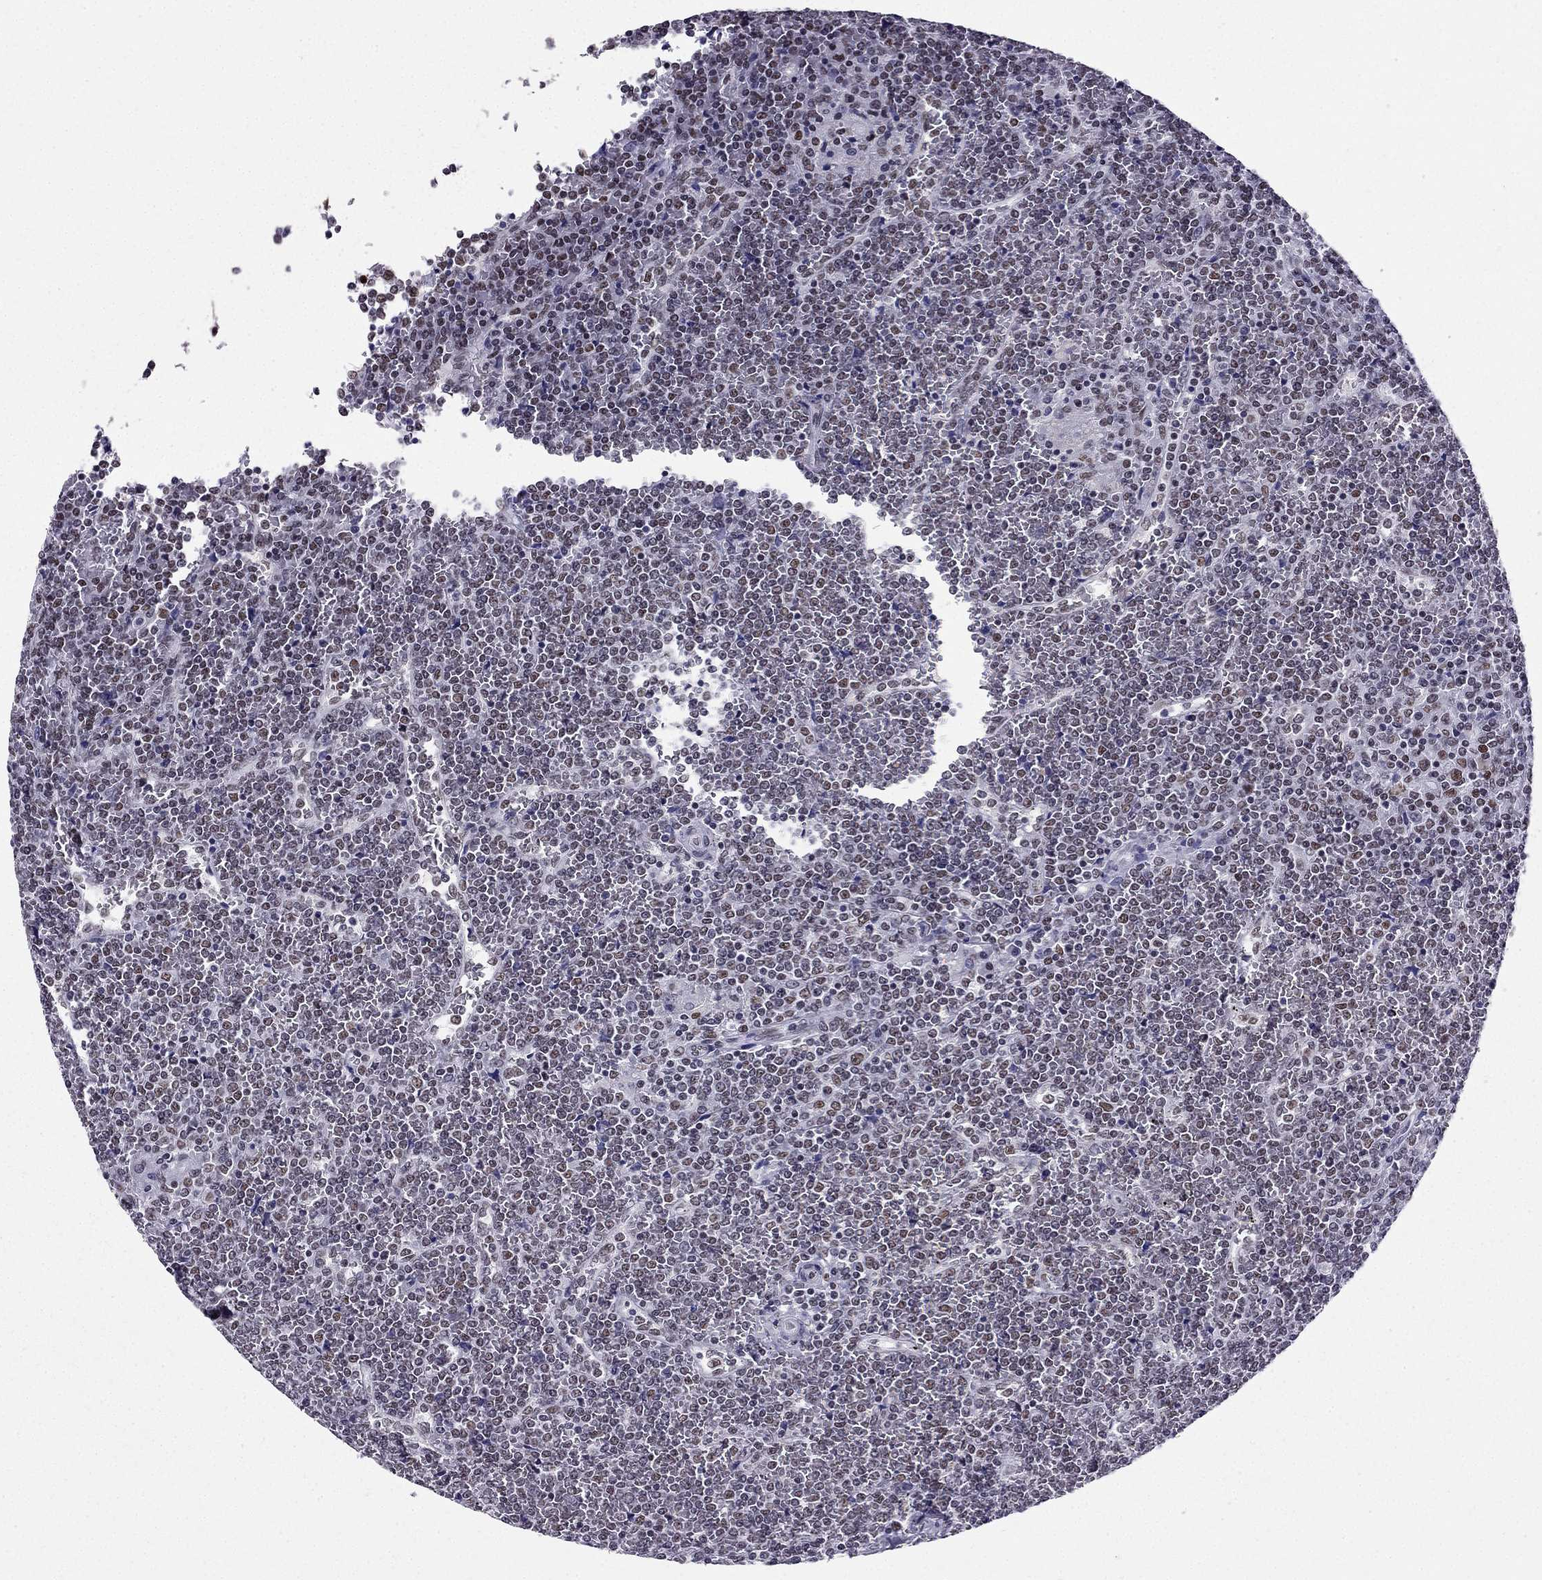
{"staining": {"intensity": "negative", "quantity": "none", "location": "none"}, "tissue": "lymphoma", "cell_type": "Tumor cells", "image_type": "cancer", "snomed": [{"axis": "morphology", "description": "Malignant lymphoma, non-Hodgkin's type, Low grade"}, {"axis": "topography", "description": "Spleen"}], "caption": "The IHC micrograph has no significant positivity in tumor cells of lymphoma tissue. (DAB IHC with hematoxylin counter stain).", "gene": "ZNF420", "patient": {"sex": "female", "age": 19}}